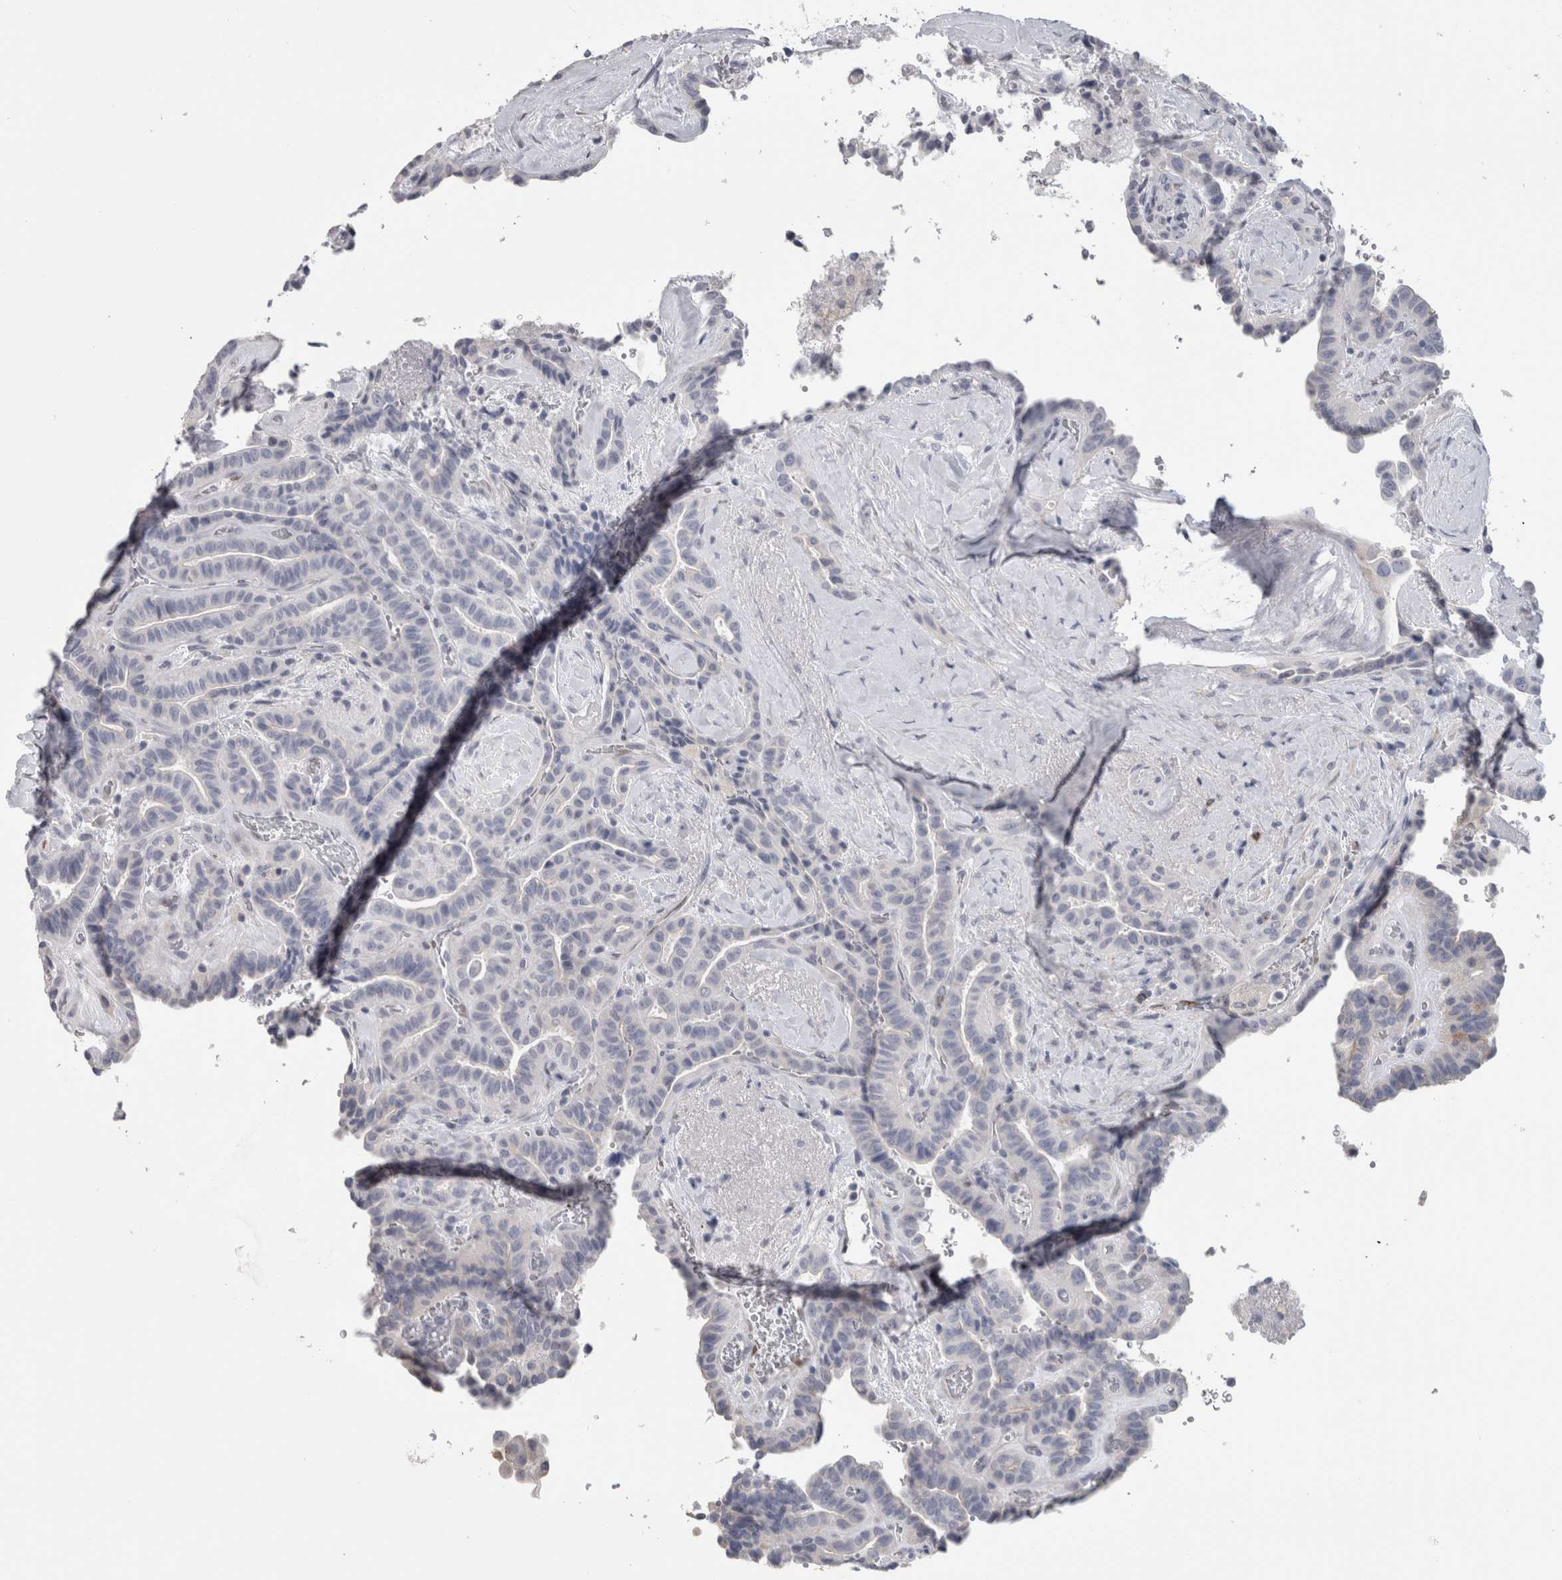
{"staining": {"intensity": "negative", "quantity": "none", "location": "none"}, "tissue": "thyroid cancer", "cell_type": "Tumor cells", "image_type": "cancer", "snomed": [{"axis": "morphology", "description": "Papillary adenocarcinoma, NOS"}, {"axis": "topography", "description": "Thyroid gland"}], "caption": "This micrograph is of papillary adenocarcinoma (thyroid) stained with IHC to label a protein in brown with the nuclei are counter-stained blue. There is no positivity in tumor cells. (DAB (3,3'-diaminobenzidine) immunohistochemistry with hematoxylin counter stain).", "gene": "IL33", "patient": {"sex": "male", "age": 77}}